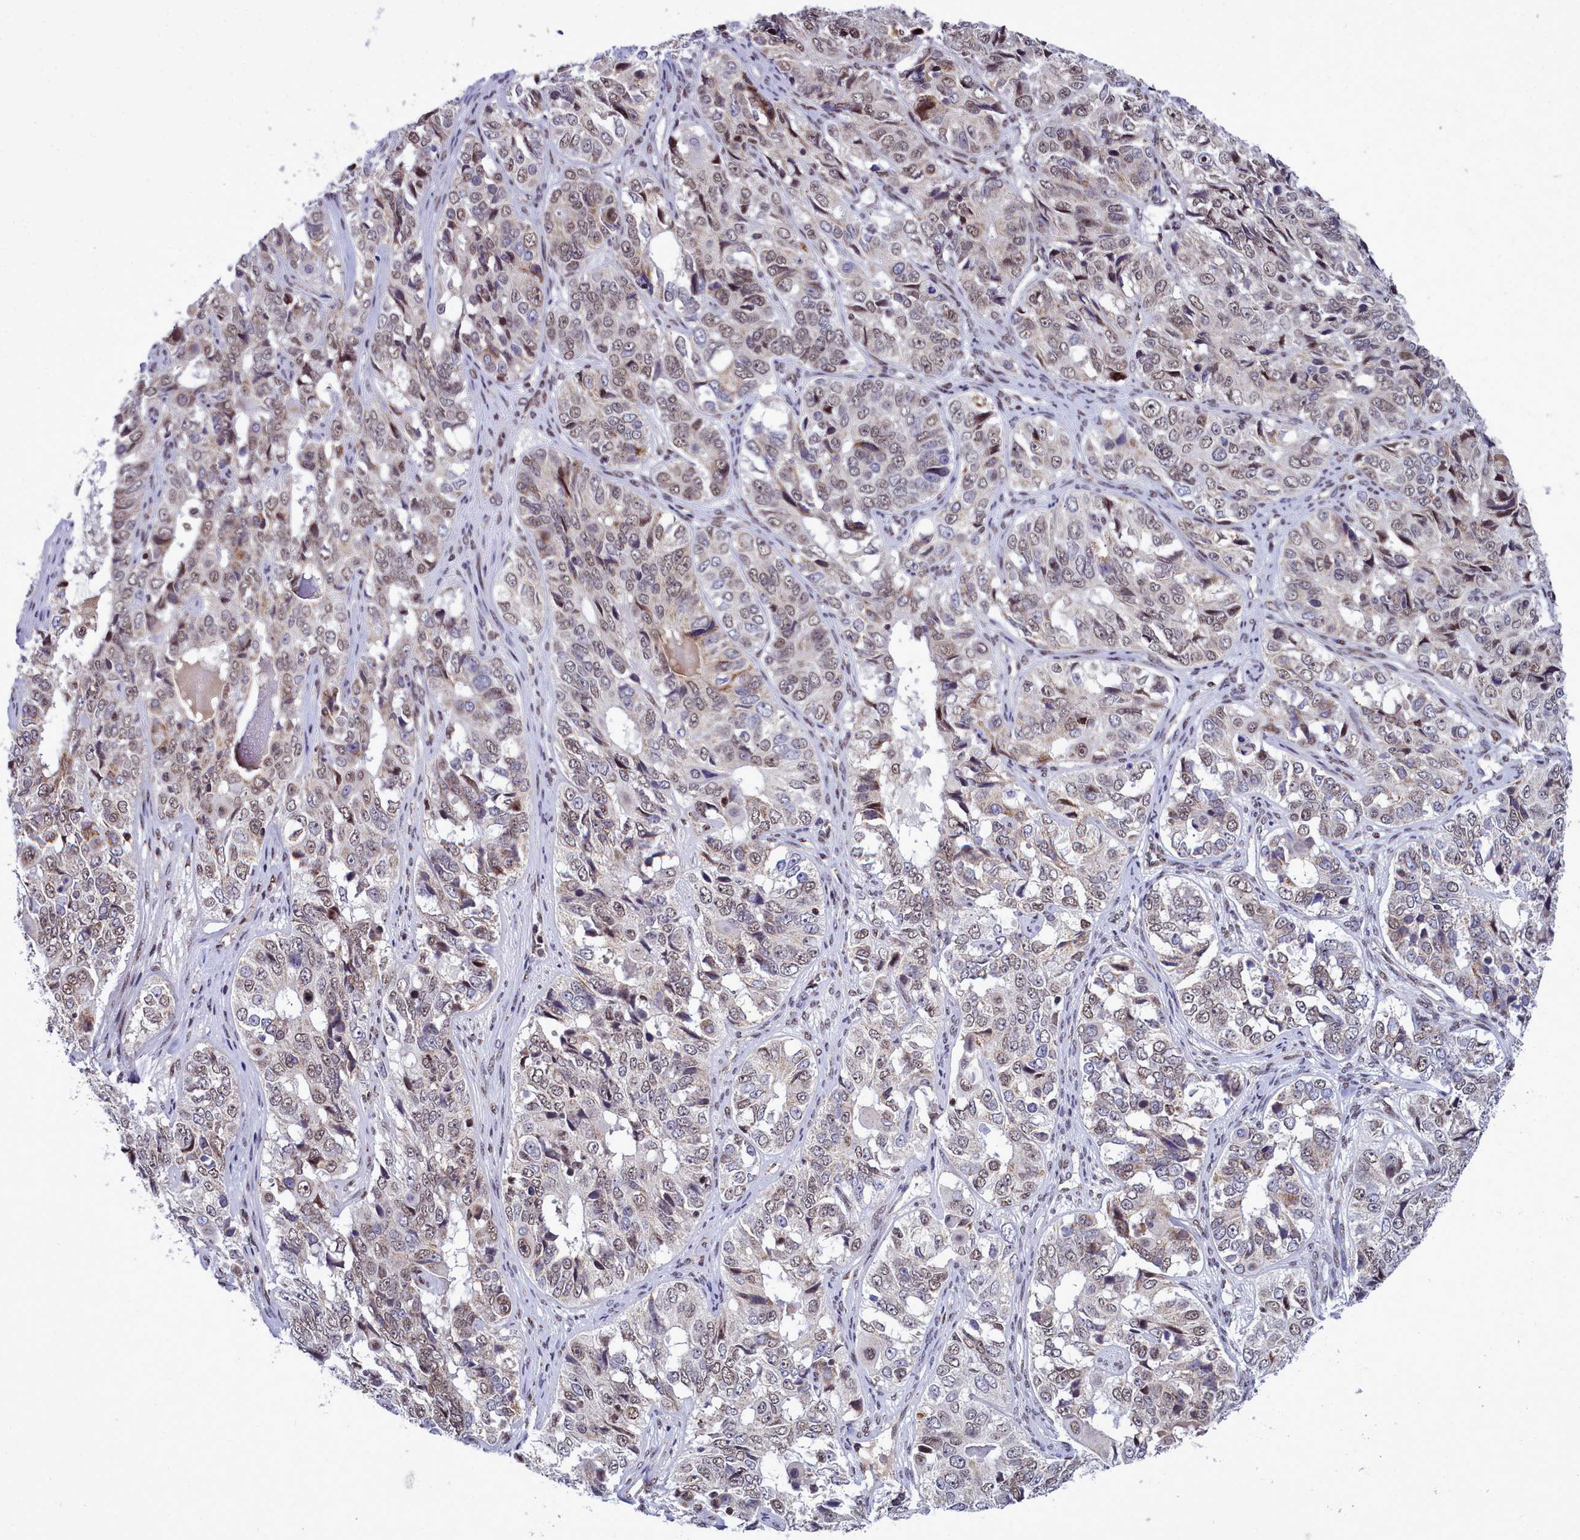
{"staining": {"intensity": "weak", "quantity": ">75%", "location": "nuclear"}, "tissue": "ovarian cancer", "cell_type": "Tumor cells", "image_type": "cancer", "snomed": [{"axis": "morphology", "description": "Carcinoma, endometroid"}, {"axis": "topography", "description": "Ovary"}], "caption": "DAB immunohistochemical staining of ovarian cancer displays weak nuclear protein positivity in approximately >75% of tumor cells.", "gene": "POM121L2", "patient": {"sex": "female", "age": 51}}